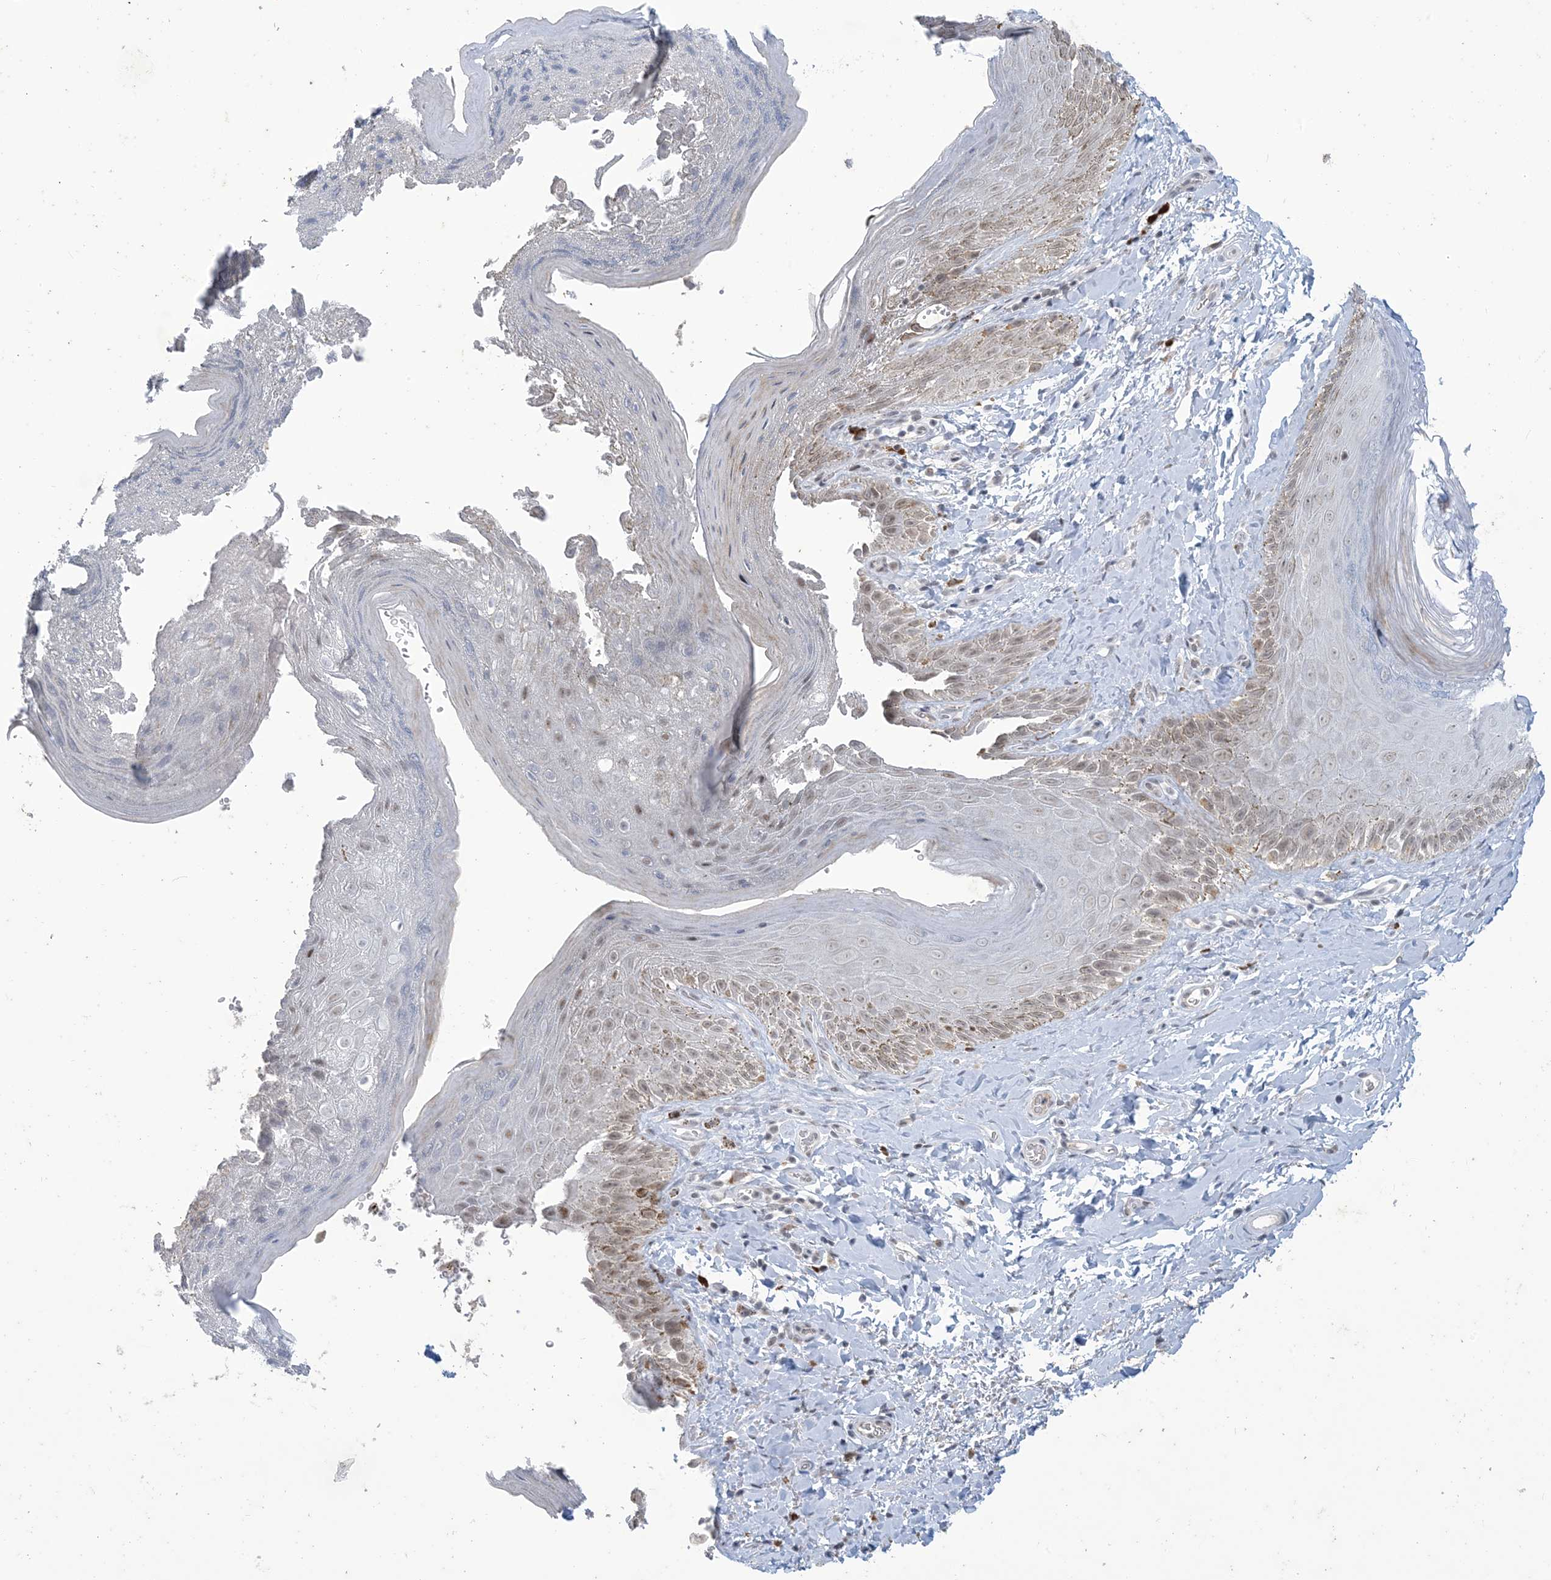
{"staining": {"intensity": "weak", "quantity": "<25%", "location": "cytoplasmic/membranous,nuclear"}, "tissue": "skin", "cell_type": "Epidermal cells", "image_type": "normal", "snomed": [{"axis": "morphology", "description": "Normal tissue, NOS"}, {"axis": "topography", "description": "Anal"}], "caption": "Immunohistochemistry (IHC) of unremarkable human skin reveals no staining in epidermal cells.", "gene": "ZNF674", "patient": {"sex": "male", "age": 44}}